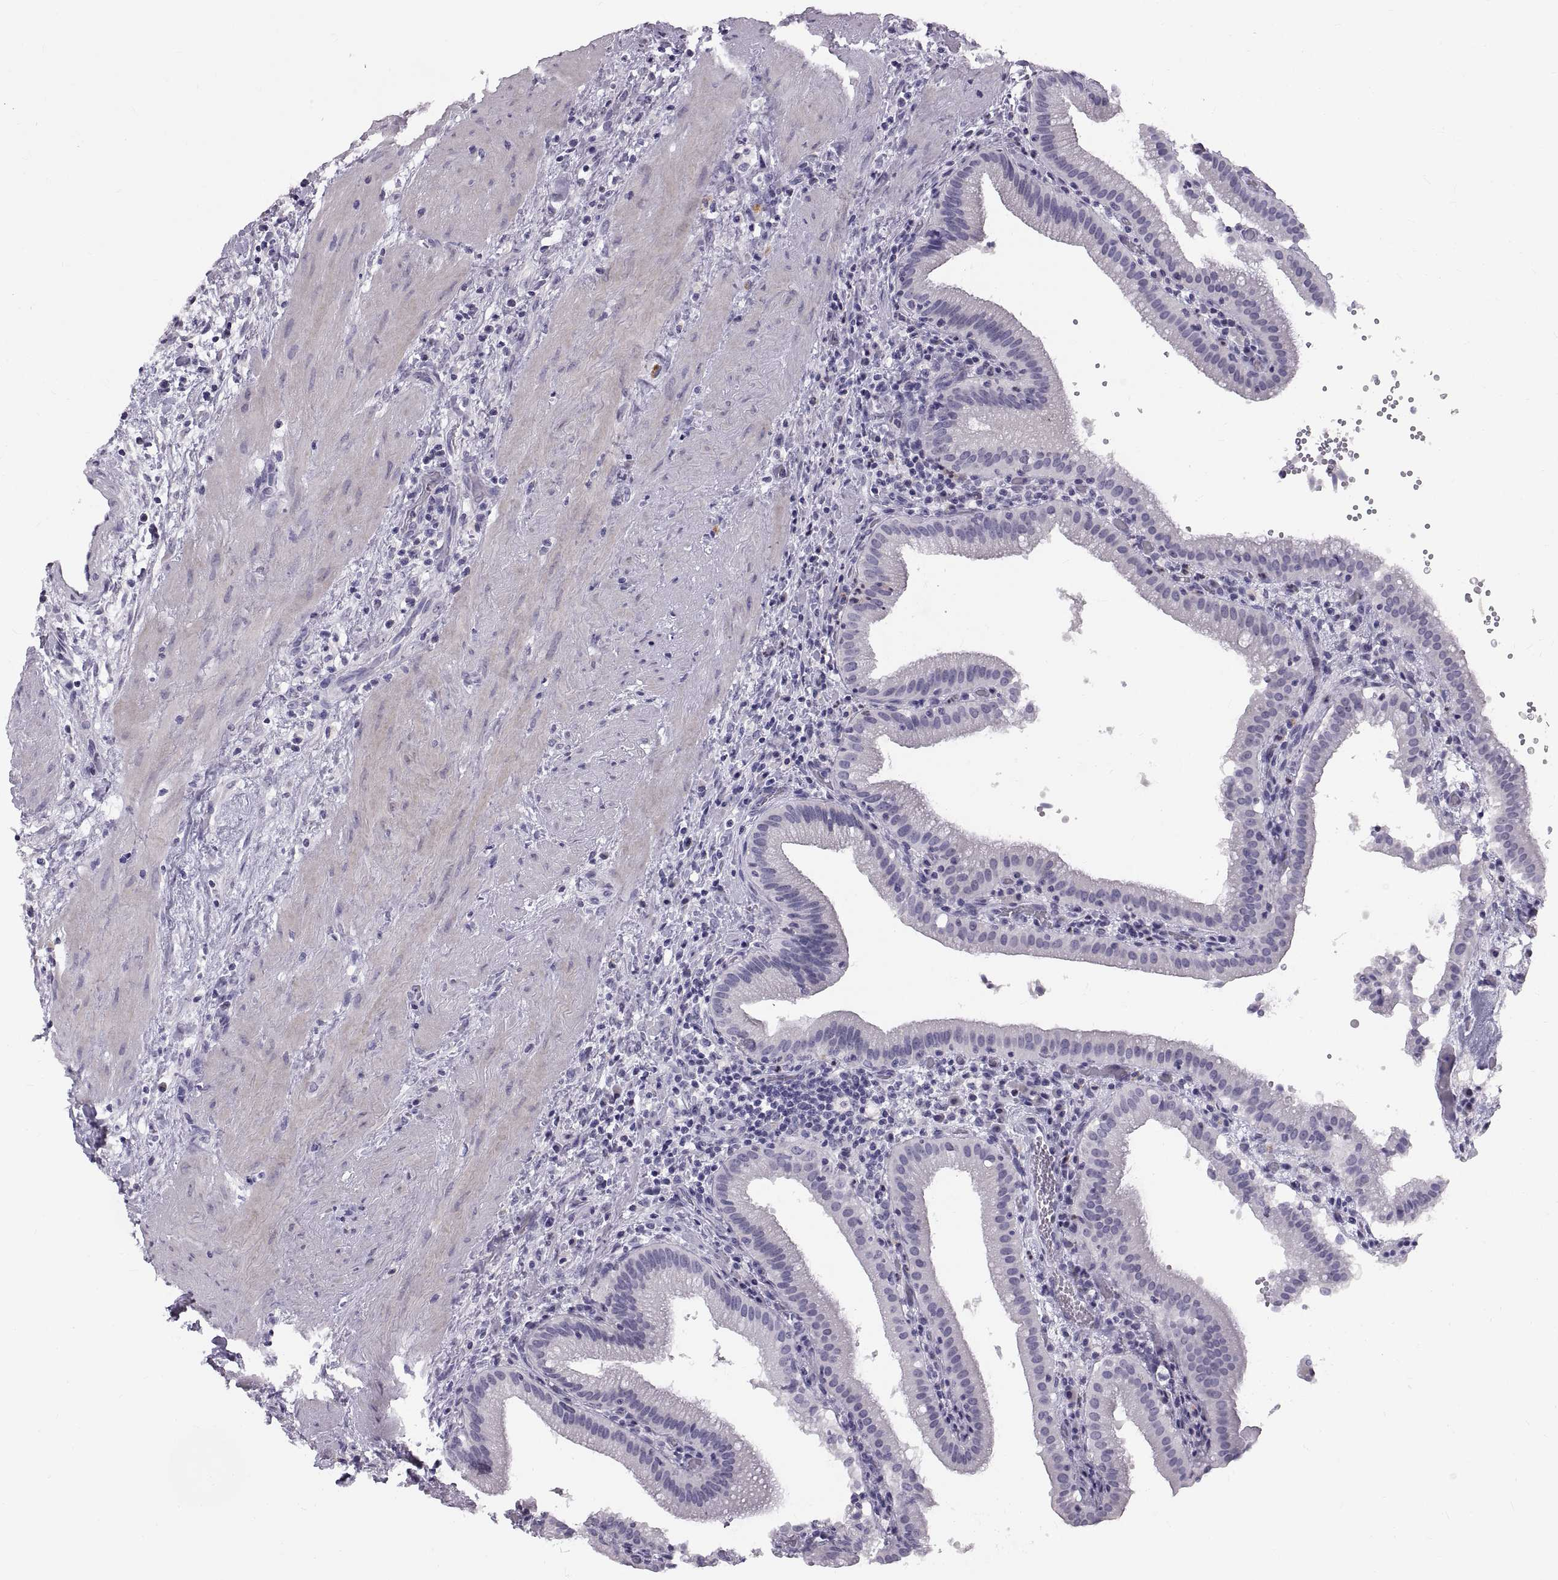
{"staining": {"intensity": "negative", "quantity": "none", "location": "none"}, "tissue": "gallbladder", "cell_type": "Glandular cells", "image_type": "normal", "snomed": [{"axis": "morphology", "description": "Normal tissue, NOS"}, {"axis": "topography", "description": "Gallbladder"}], "caption": "This is a histopathology image of immunohistochemistry staining of normal gallbladder, which shows no positivity in glandular cells.", "gene": "SPACDR", "patient": {"sex": "male", "age": 42}}